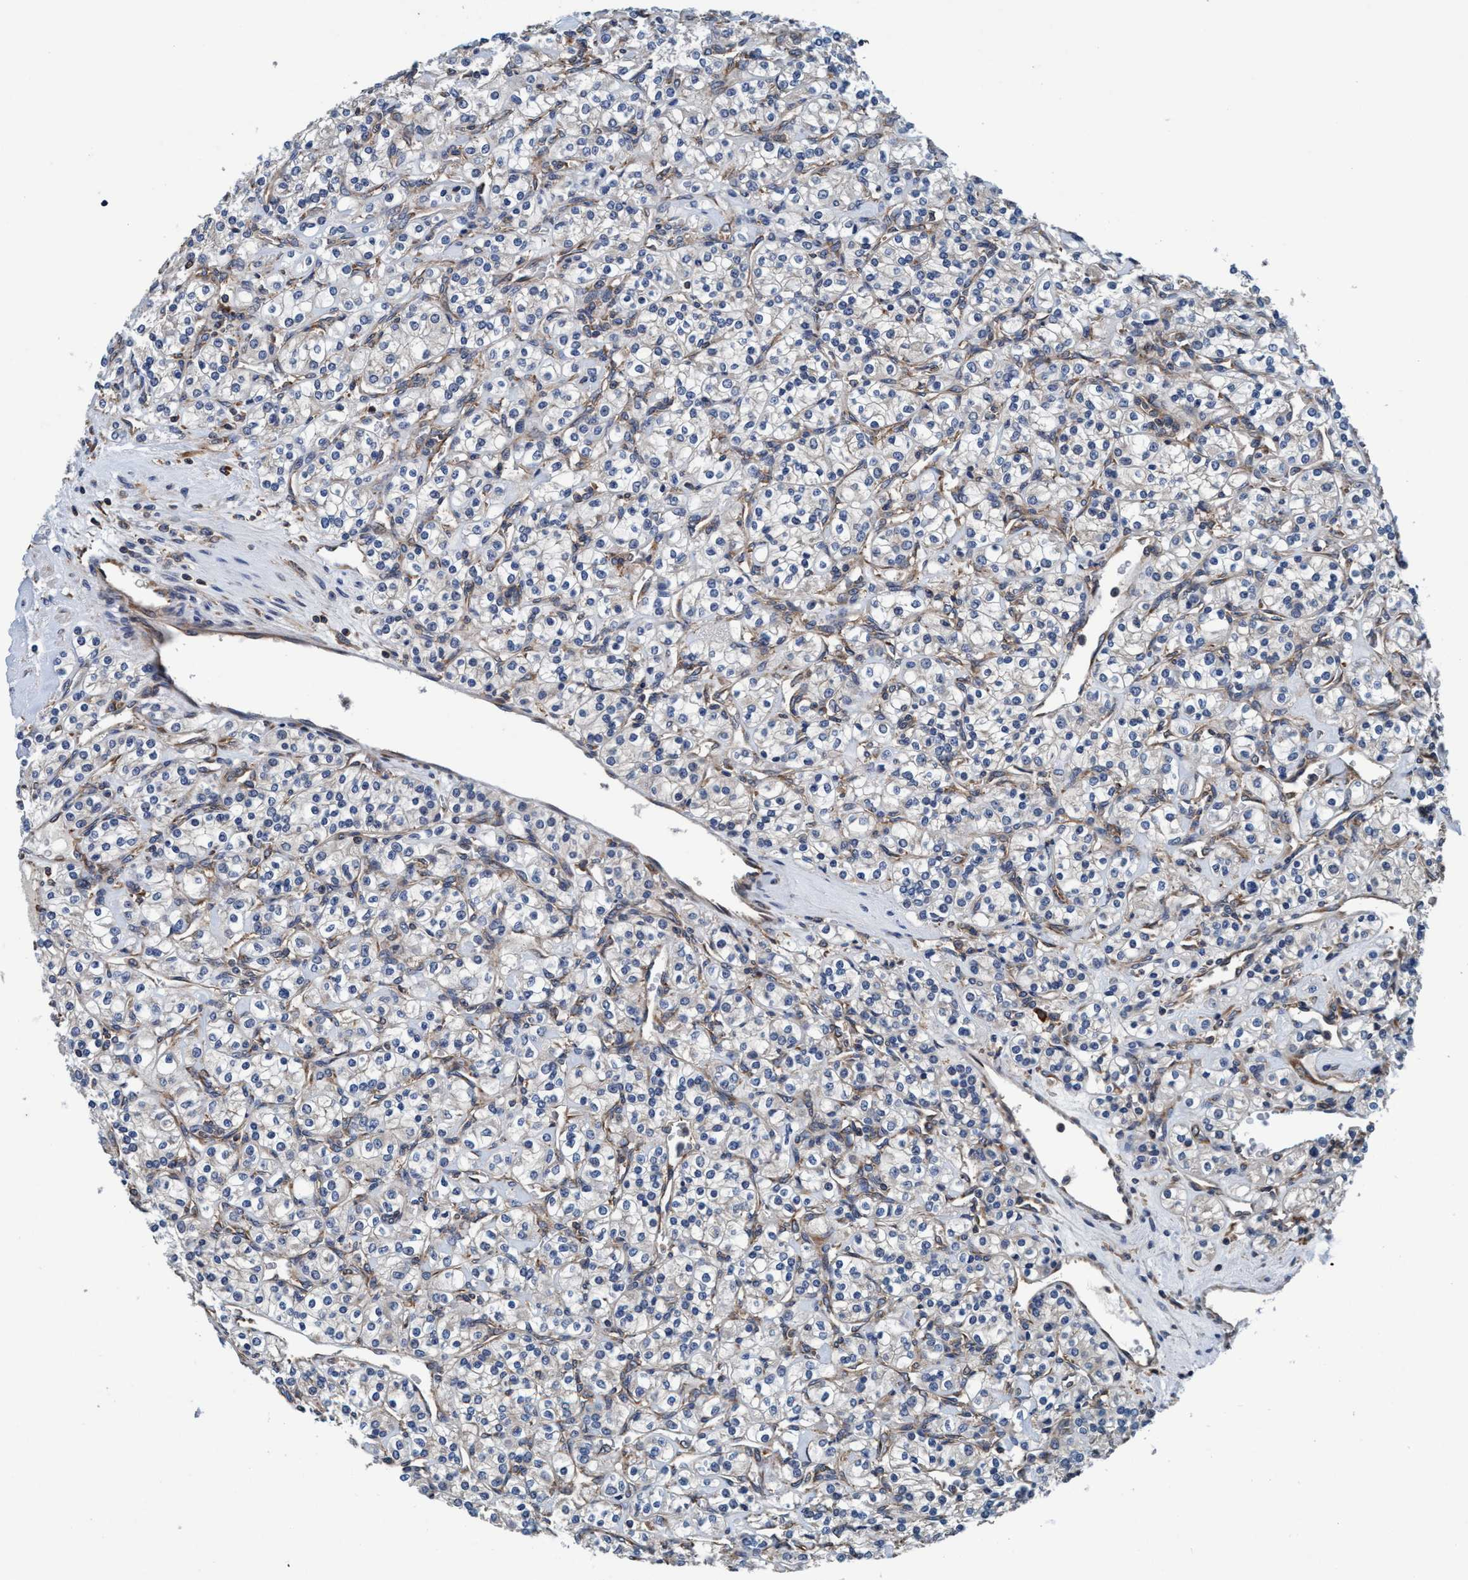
{"staining": {"intensity": "negative", "quantity": "none", "location": "none"}, "tissue": "renal cancer", "cell_type": "Tumor cells", "image_type": "cancer", "snomed": [{"axis": "morphology", "description": "Adenocarcinoma, NOS"}, {"axis": "topography", "description": "Kidney"}], "caption": "This image is of renal cancer (adenocarcinoma) stained with immunohistochemistry to label a protein in brown with the nuclei are counter-stained blue. There is no positivity in tumor cells.", "gene": "ENDOG", "patient": {"sex": "male", "age": 77}}